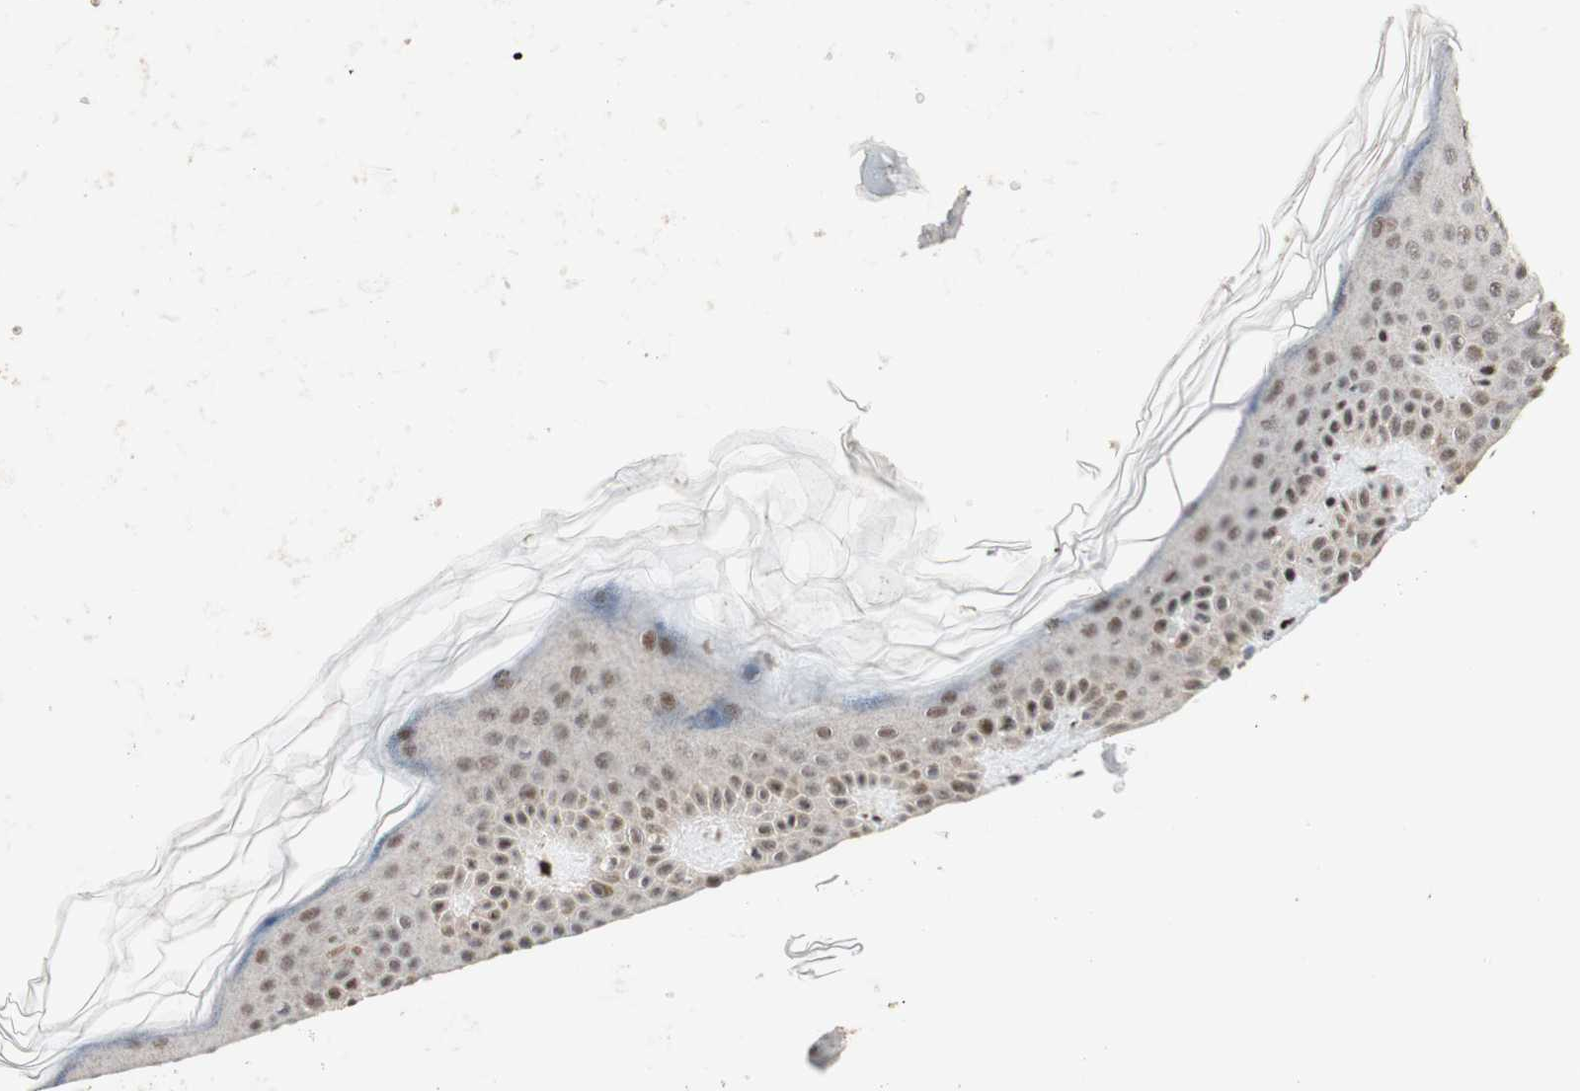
{"staining": {"intensity": "moderate", "quantity": ">75%", "location": "nuclear"}, "tissue": "skin", "cell_type": "Fibroblasts", "image_type": "normal", "snomed": [{"axis": "morphology", "description": "Normal tissue, NOS"}, {"axis": "topography", "description": "Skin"}], "caption": "A high-resolution histopathology image shows immunohistochemistry staining of unremarkable skin, which reveals moderate nuclear staining in approximately >75% of fibroblasts.", "gene": "TCF12", "patient": {"sex": "male", "age": 67}}